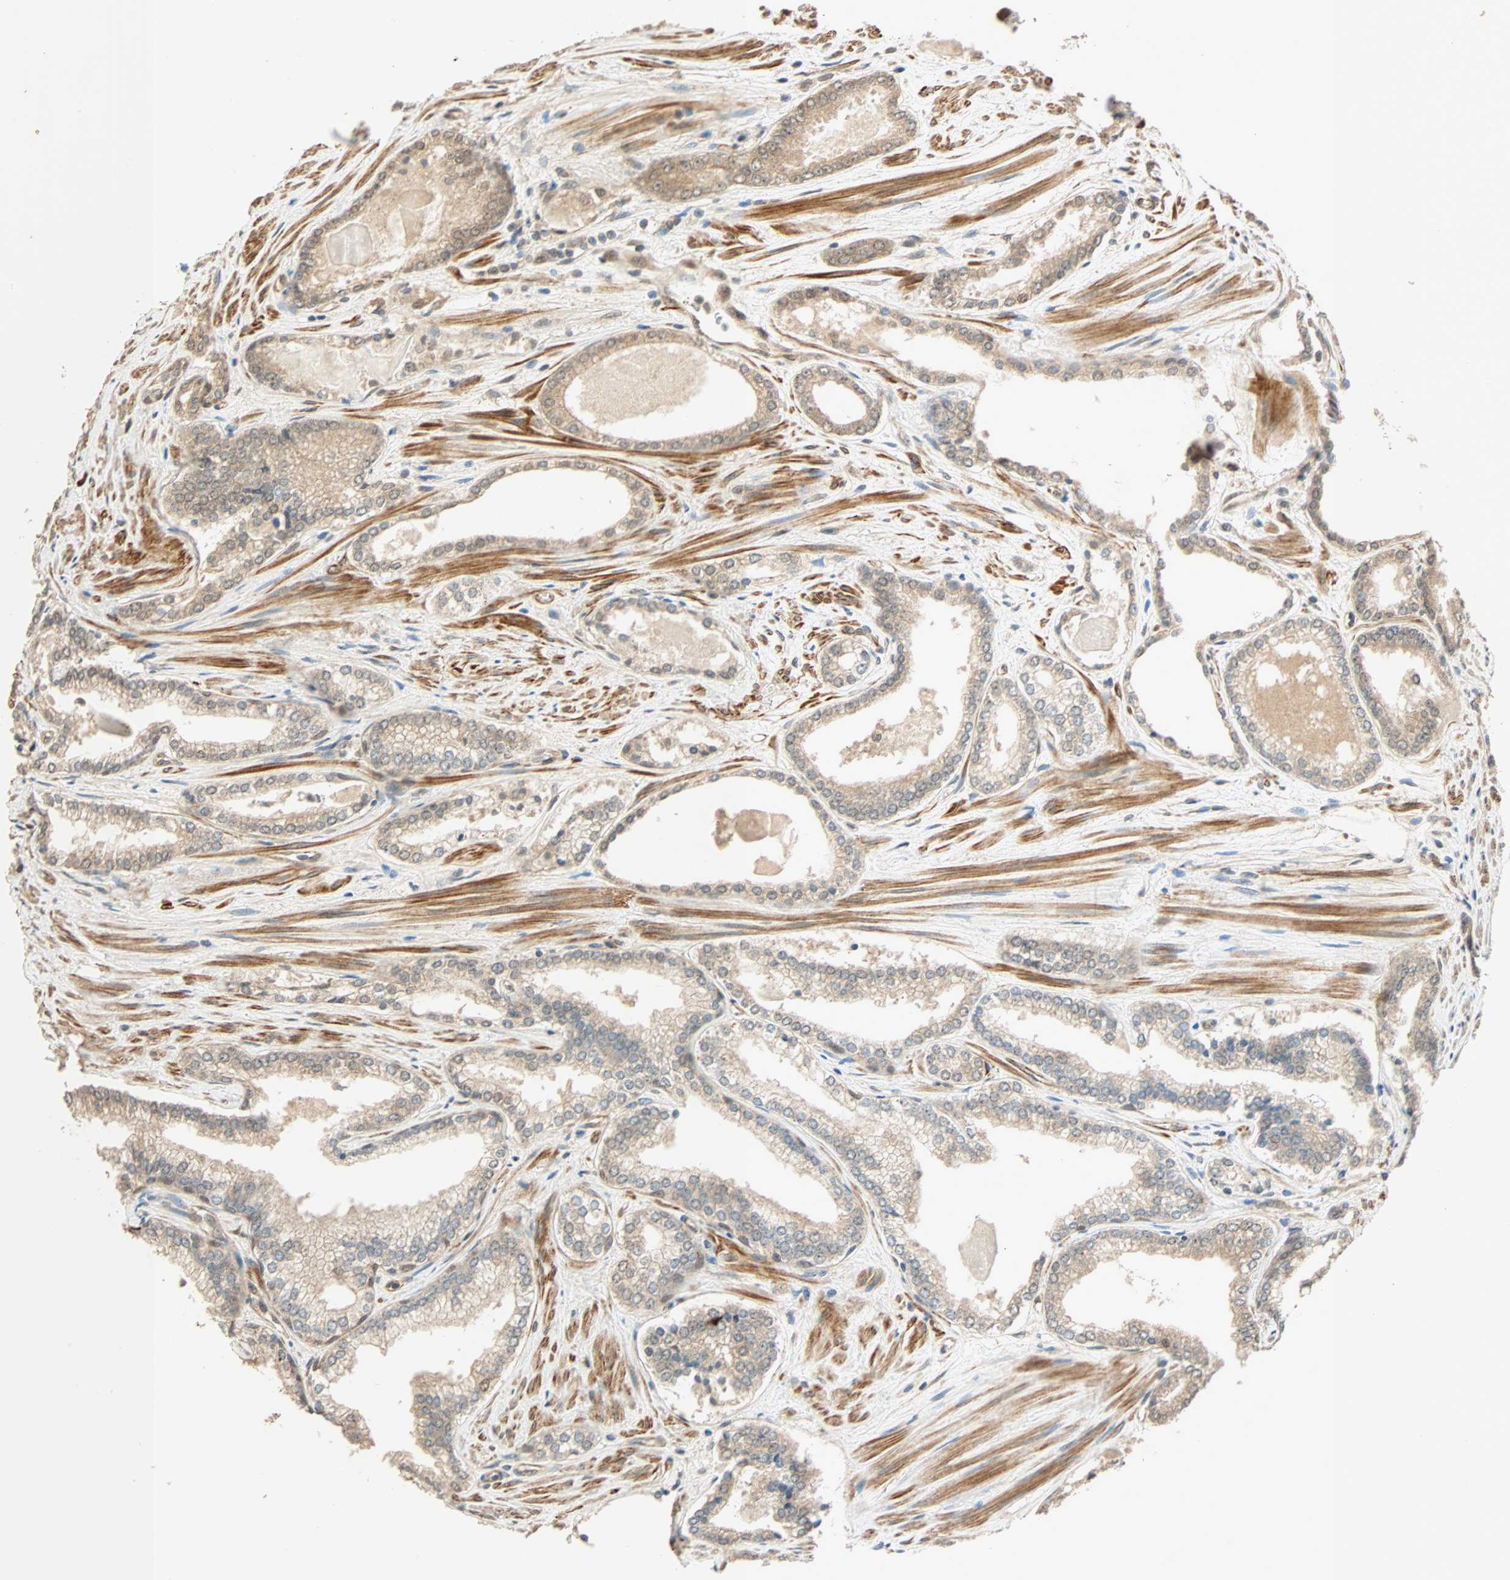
{"staining": {"intensity": "weak", "quantity": "25%-75%", "location": "cytoplasmic/membranous"}, "tissue": "prostate cancer", "cell_type": "Tumor cells", "image_type": "cancer", "snomed": [{"axis": "morphology", "description": "Adenocarcinoma, Low grade"}, {"axis": "topography", "description": "Prostate"}], "caption": "Approximately 25%-75% of tumor cells in prostate low-grade adenocarcinoma display weak cytoplasmic/membranous protein positivity as visualized by brown immunohistochemical staining.", "gene": "QSER1", "patient": {"sex": "male", "age": 60}}